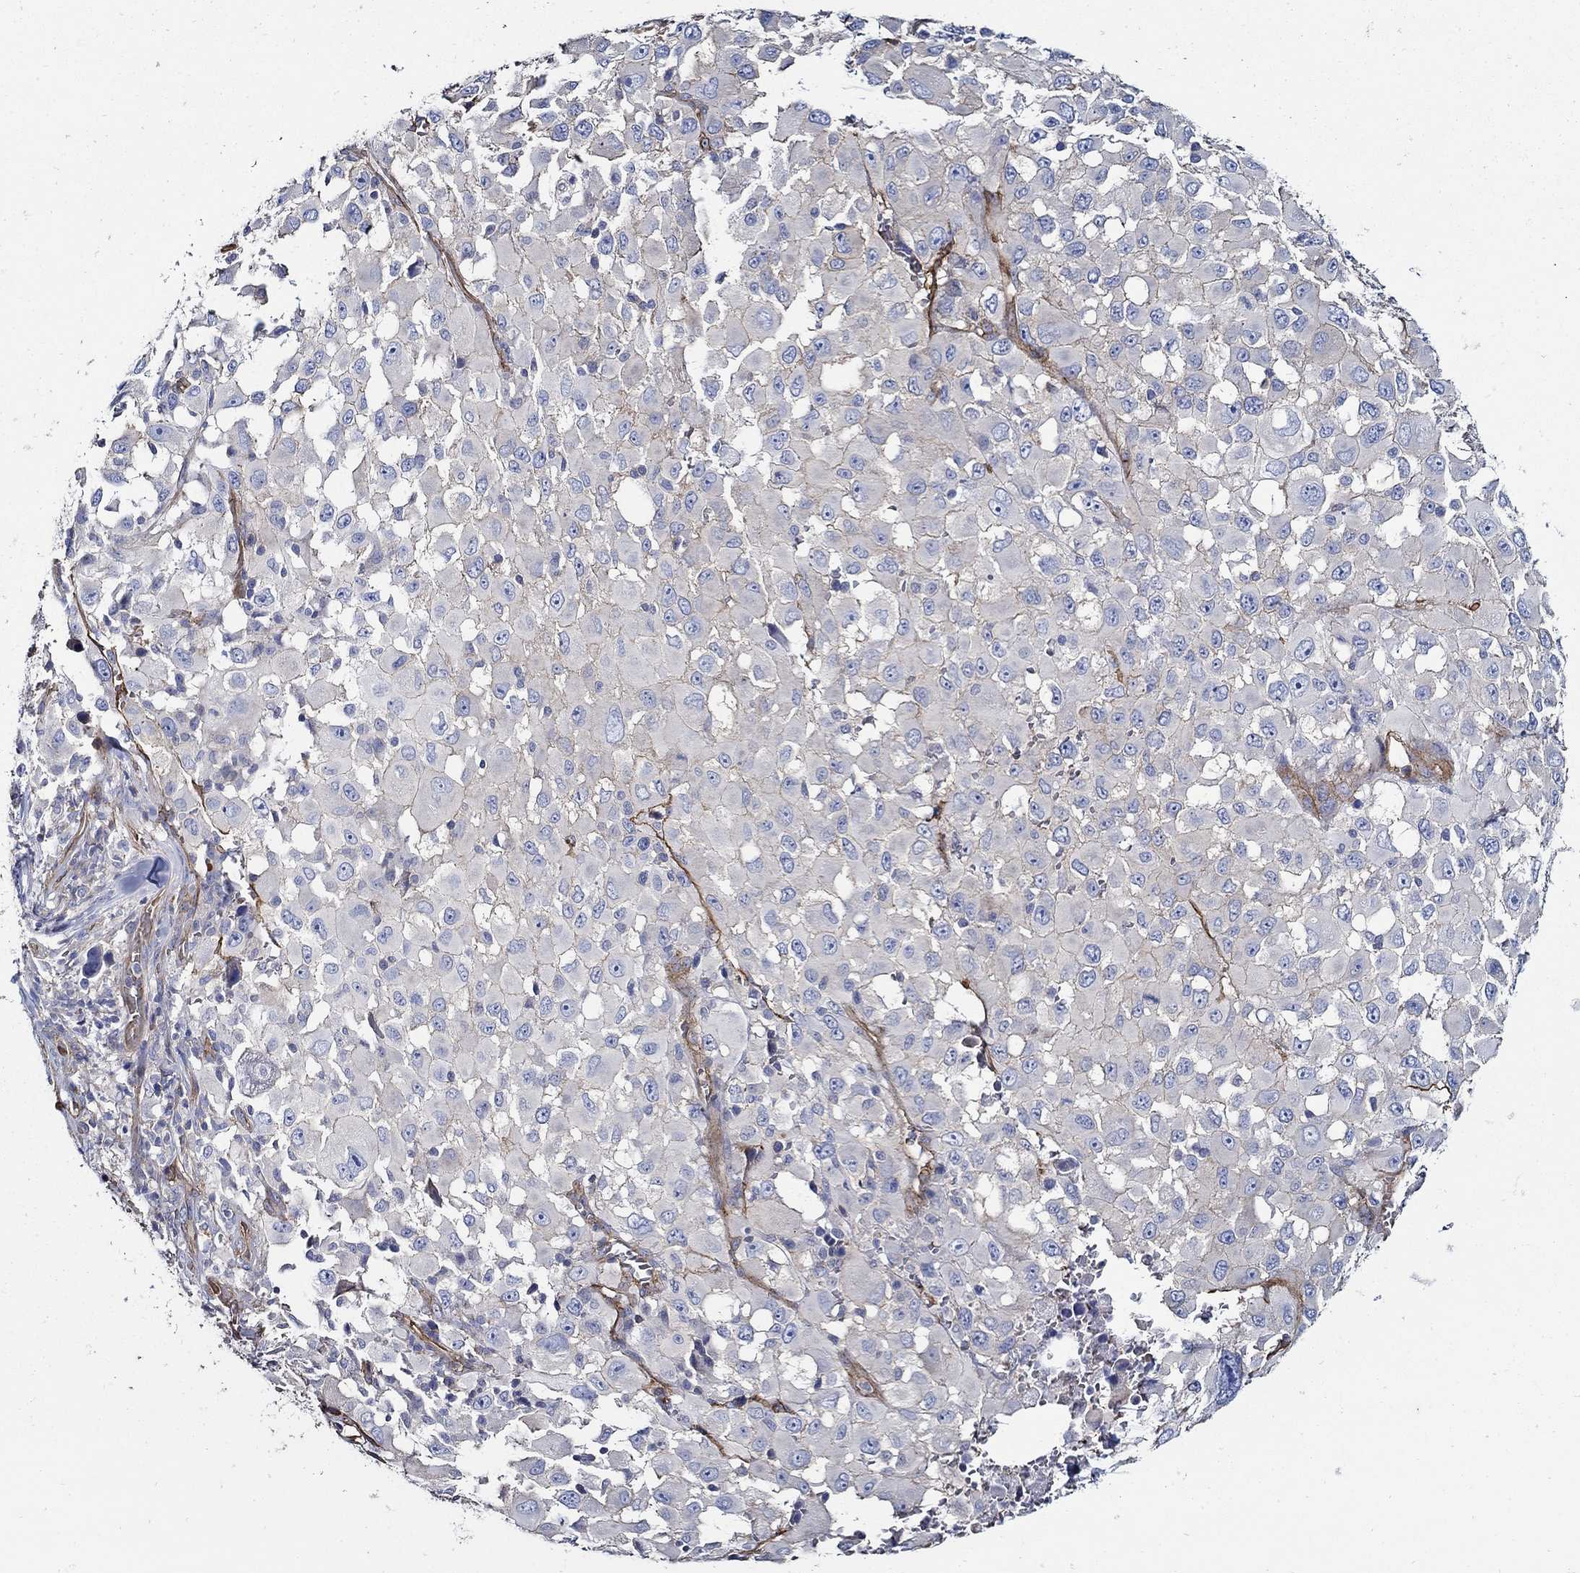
{"staining": {"intensity": "negative", "quantity": "none", "location": "none"}, "tissue": "melanoma", "cell_type": "Tumor cells", "image_type": "cancer", "snomed": [{"axis": "morphology", "description": "Malignant melanoma, Metastatic site"}, {"axis": "topography", "description": "Lymph node"}], "caption": "This is an immunohistochemistry histopathology image of malignant melanoma (metastatic site). There is no expression in tumor cells.", "gene": "APBB3", "patient": {"sex": "male", "age": 50}}